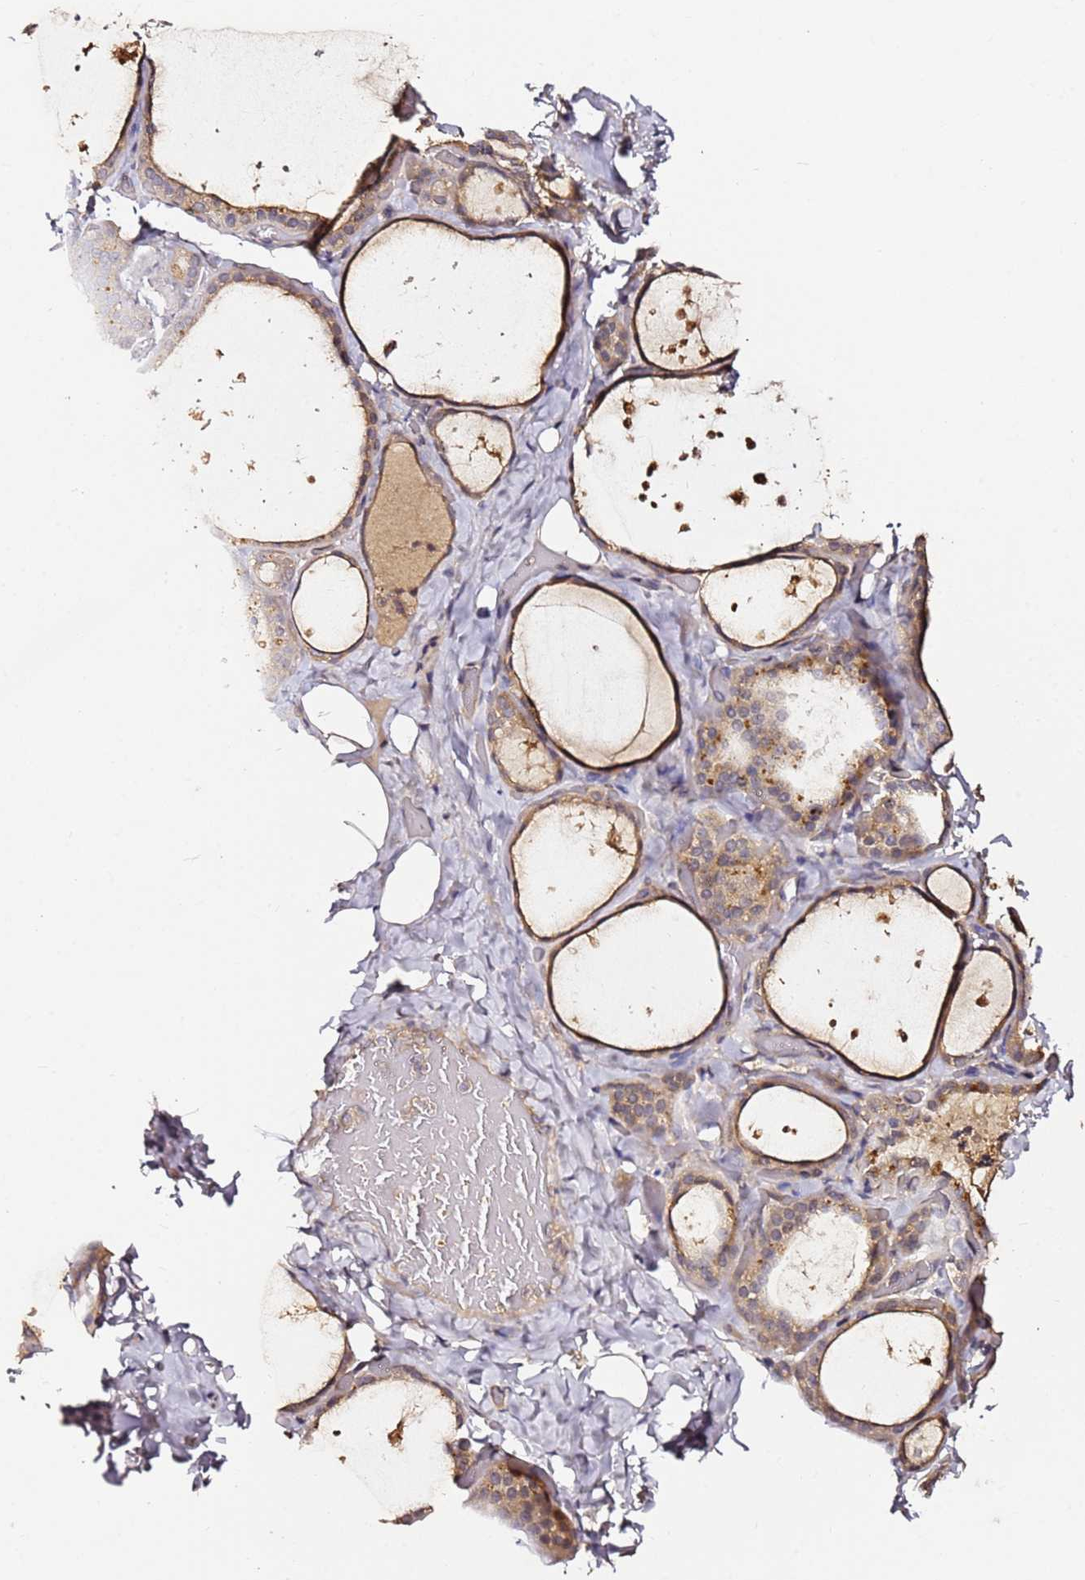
{"staining": {"intensity": "moderate", "quantity": ">75%", "location": "cytoplasmic/membranous"}, "tissue": "thyroid gland", "cell_type": "Glandular cells", "image_type": "normal", "snomed": [{"axis": "morphology", "description": "Normal tissue, NOS"}, {"axis": "topography", "description": "Thyroid gland"}], "caption": "Immunohistochemical staining of benign human thyroid gland reveals >75% levels of moderate cytoplasmic/membranous protein staining in about >75% of glandular cells. (DAB (3,3'-diaminobenzidine) IHC, brown staining for protein, blue staining for nuclei).", "gene": "C6orf136", "patient": {"sex": "female", "age": 44}}